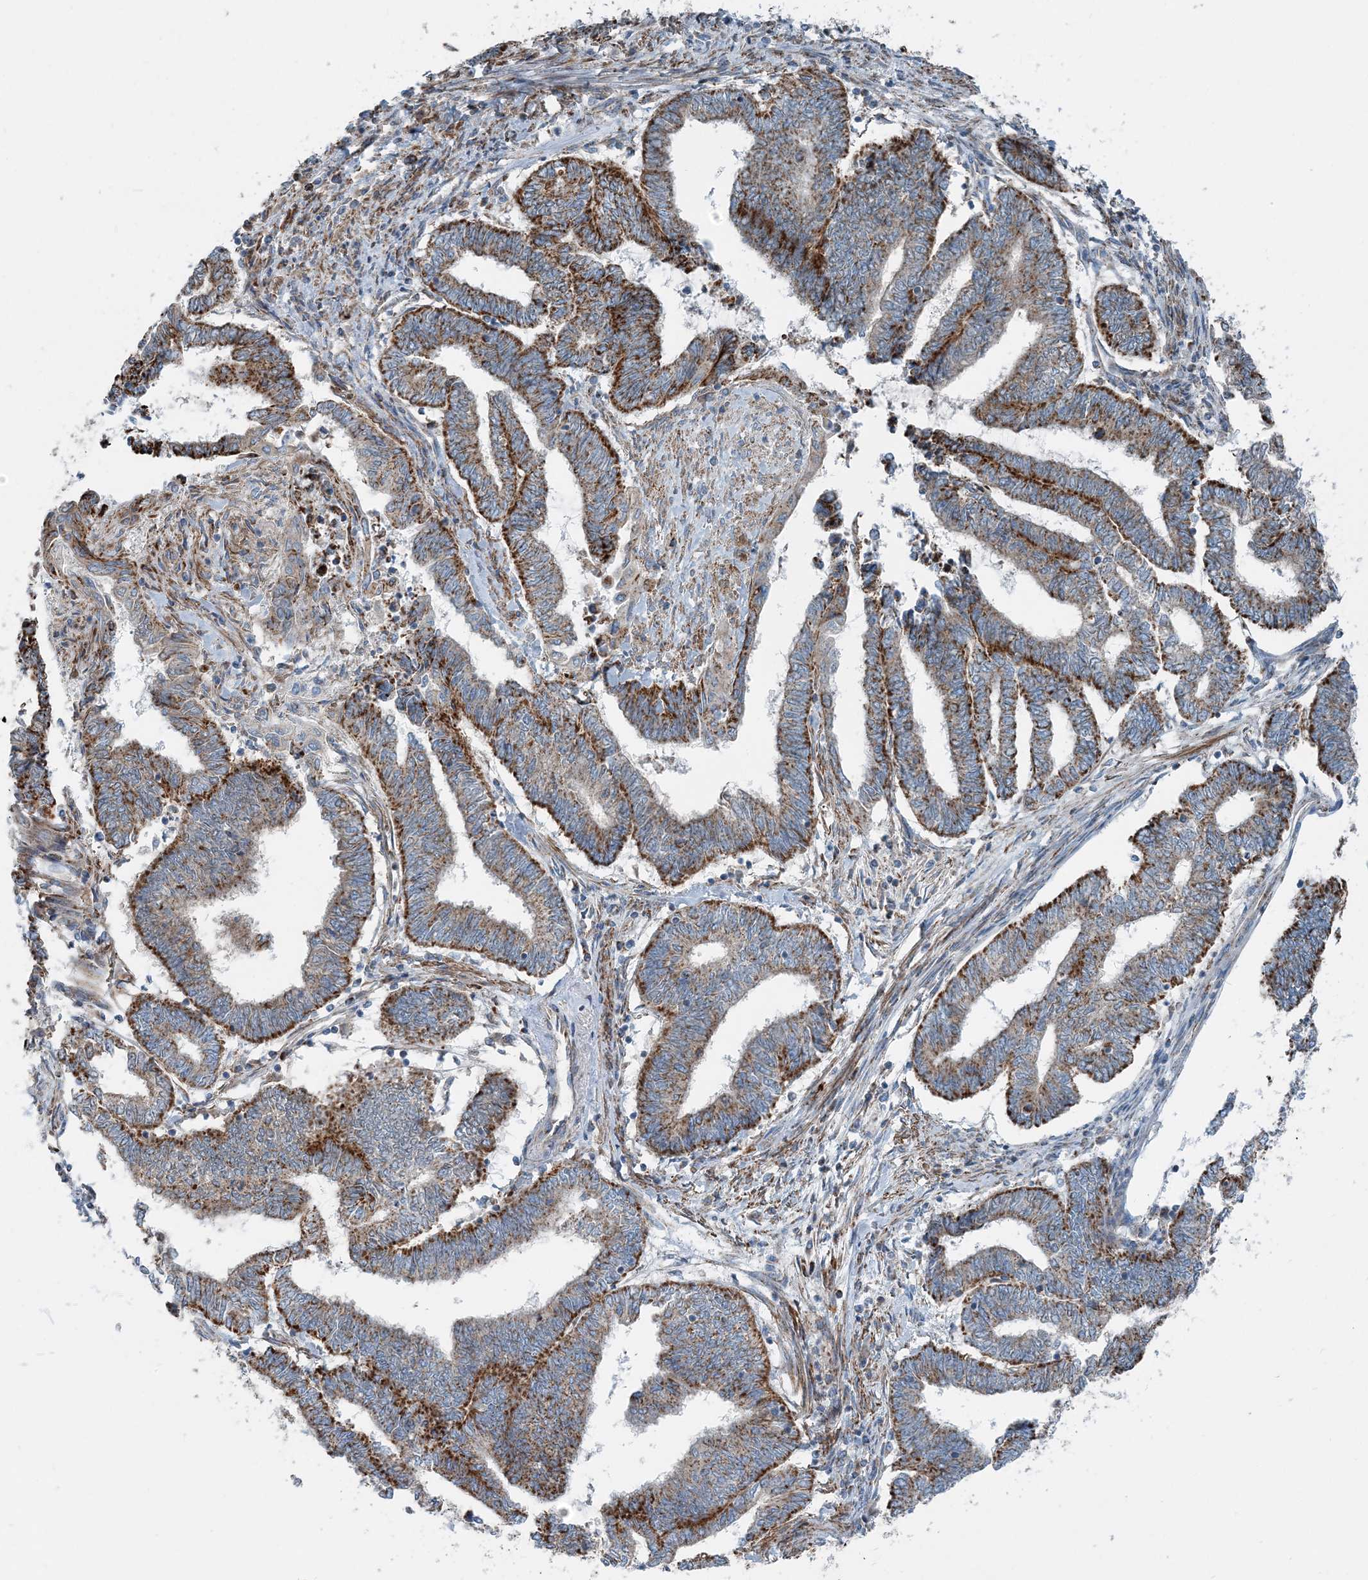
{"staining": {"intensity": "strong", "quantity": ">75%", "location": "cytoplasmic/membranous"}, "tissue": "endometrial cancer", "cell_type": "Tumor cells", "image_type": "cancer", "snomed": [{"axis": "morphology", "description": "Adenocarcinoma, NOS"}, {"axis": "topography", "description": "Uterus"}, {"axis": "topography", "description": "Endometrium"}], "caption": "Endometrial adenocarcinoma stained with a protein marker reveals strong staining in tumor cells.", "gene": "INTU", "patient": {"sex": "female", "age": 70}}